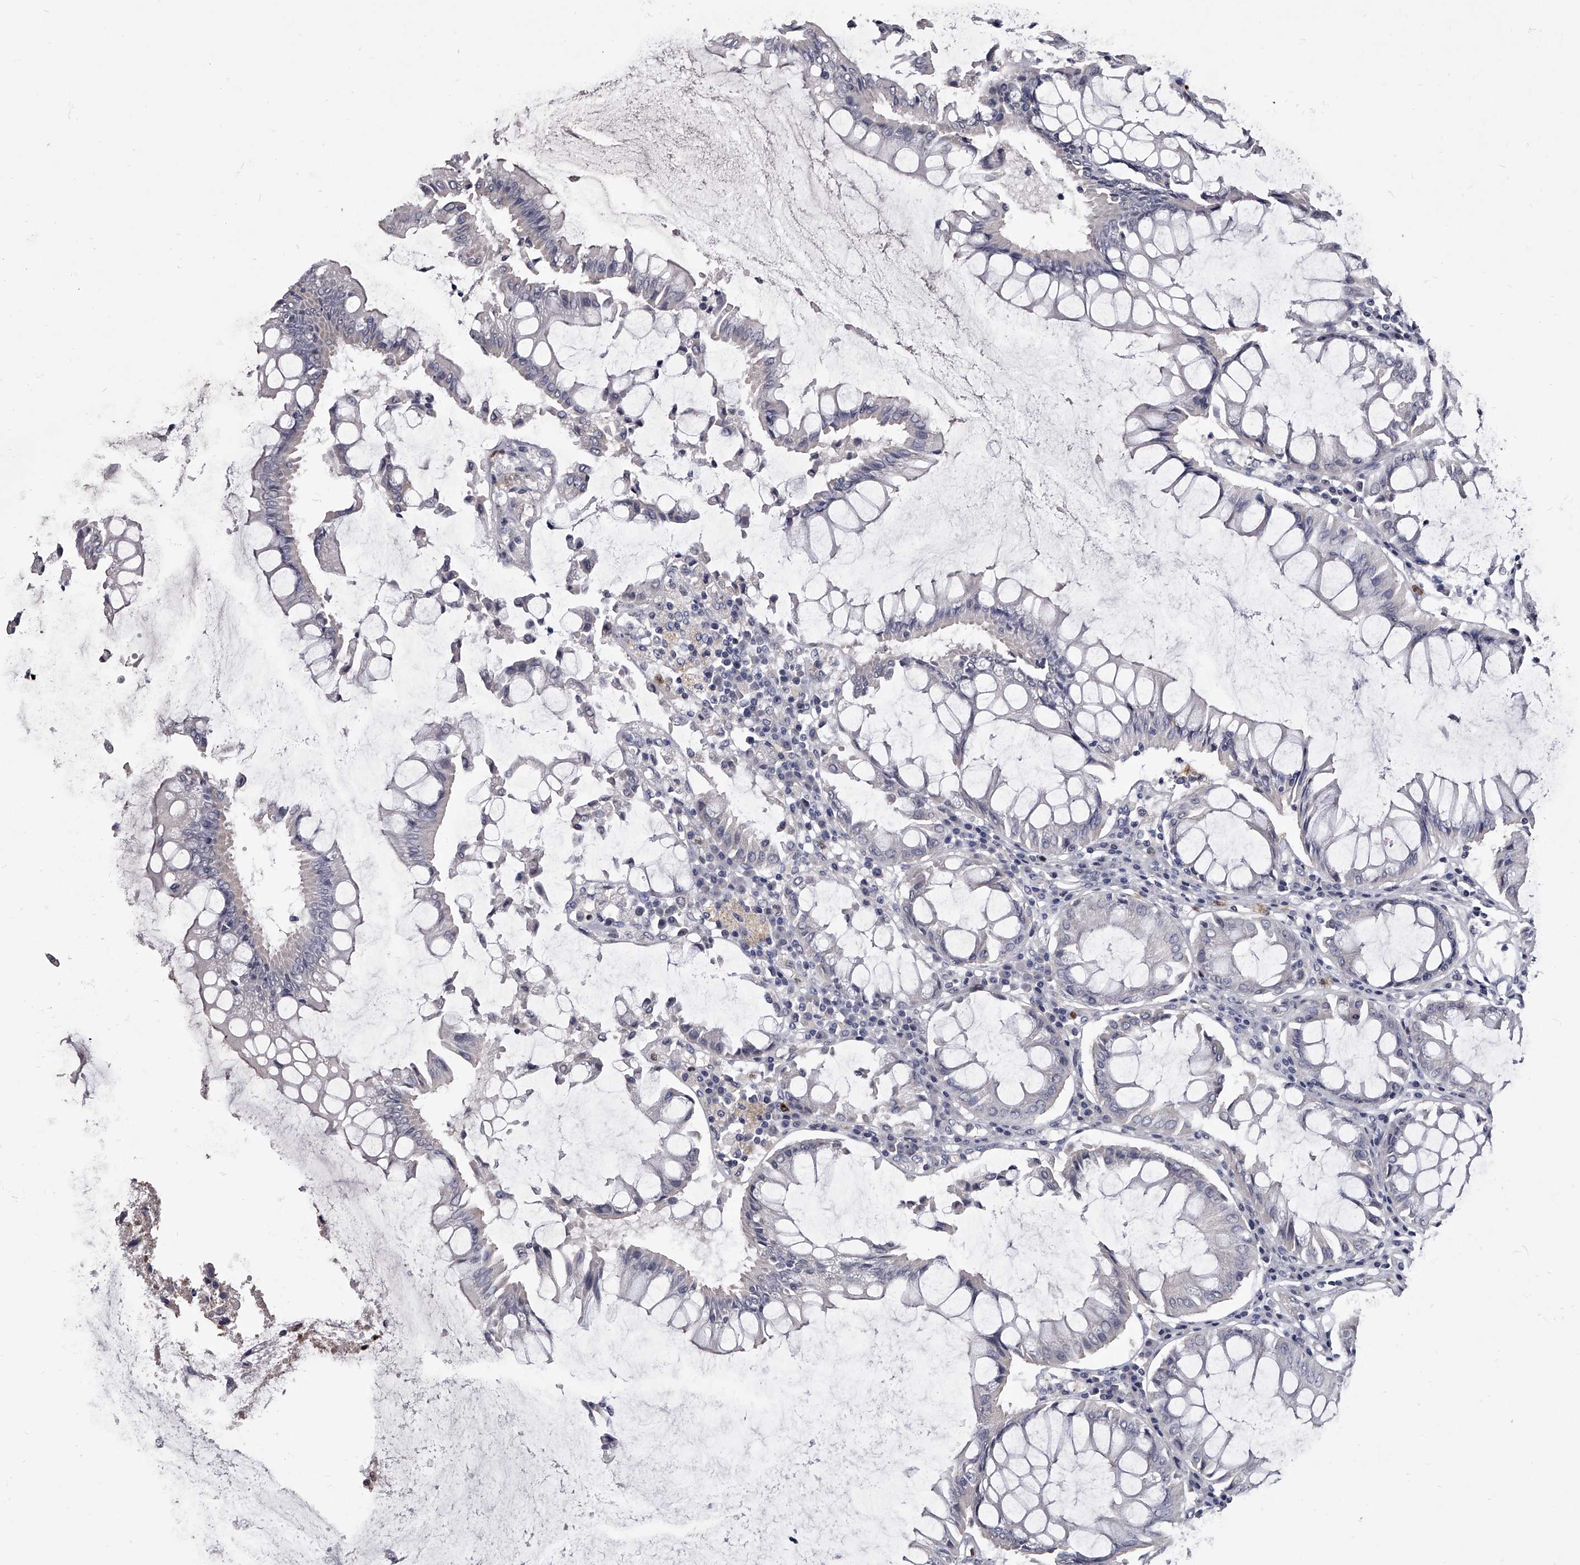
{"staining": {"intensity": "negative", "quantity": "none", "location": "none"}, "tissue": "colorectal cancer", "cell_type": "Tumor cells", "image_type": "cancer", "snomed": [{"axis": "morphology", "description": "Adenocarcinoma, NOS"}, {"axis": "topography", "description": "Rectum"}], "caption": "DAB (3,3'-diaminobenzidine) immunohistochemical staining of colorectal cancer (adenocarcinoma) displays no significant positivity in tumor cells.", "gene": "GAPVD1", "patient": {"sex": "male", "age": 84}}